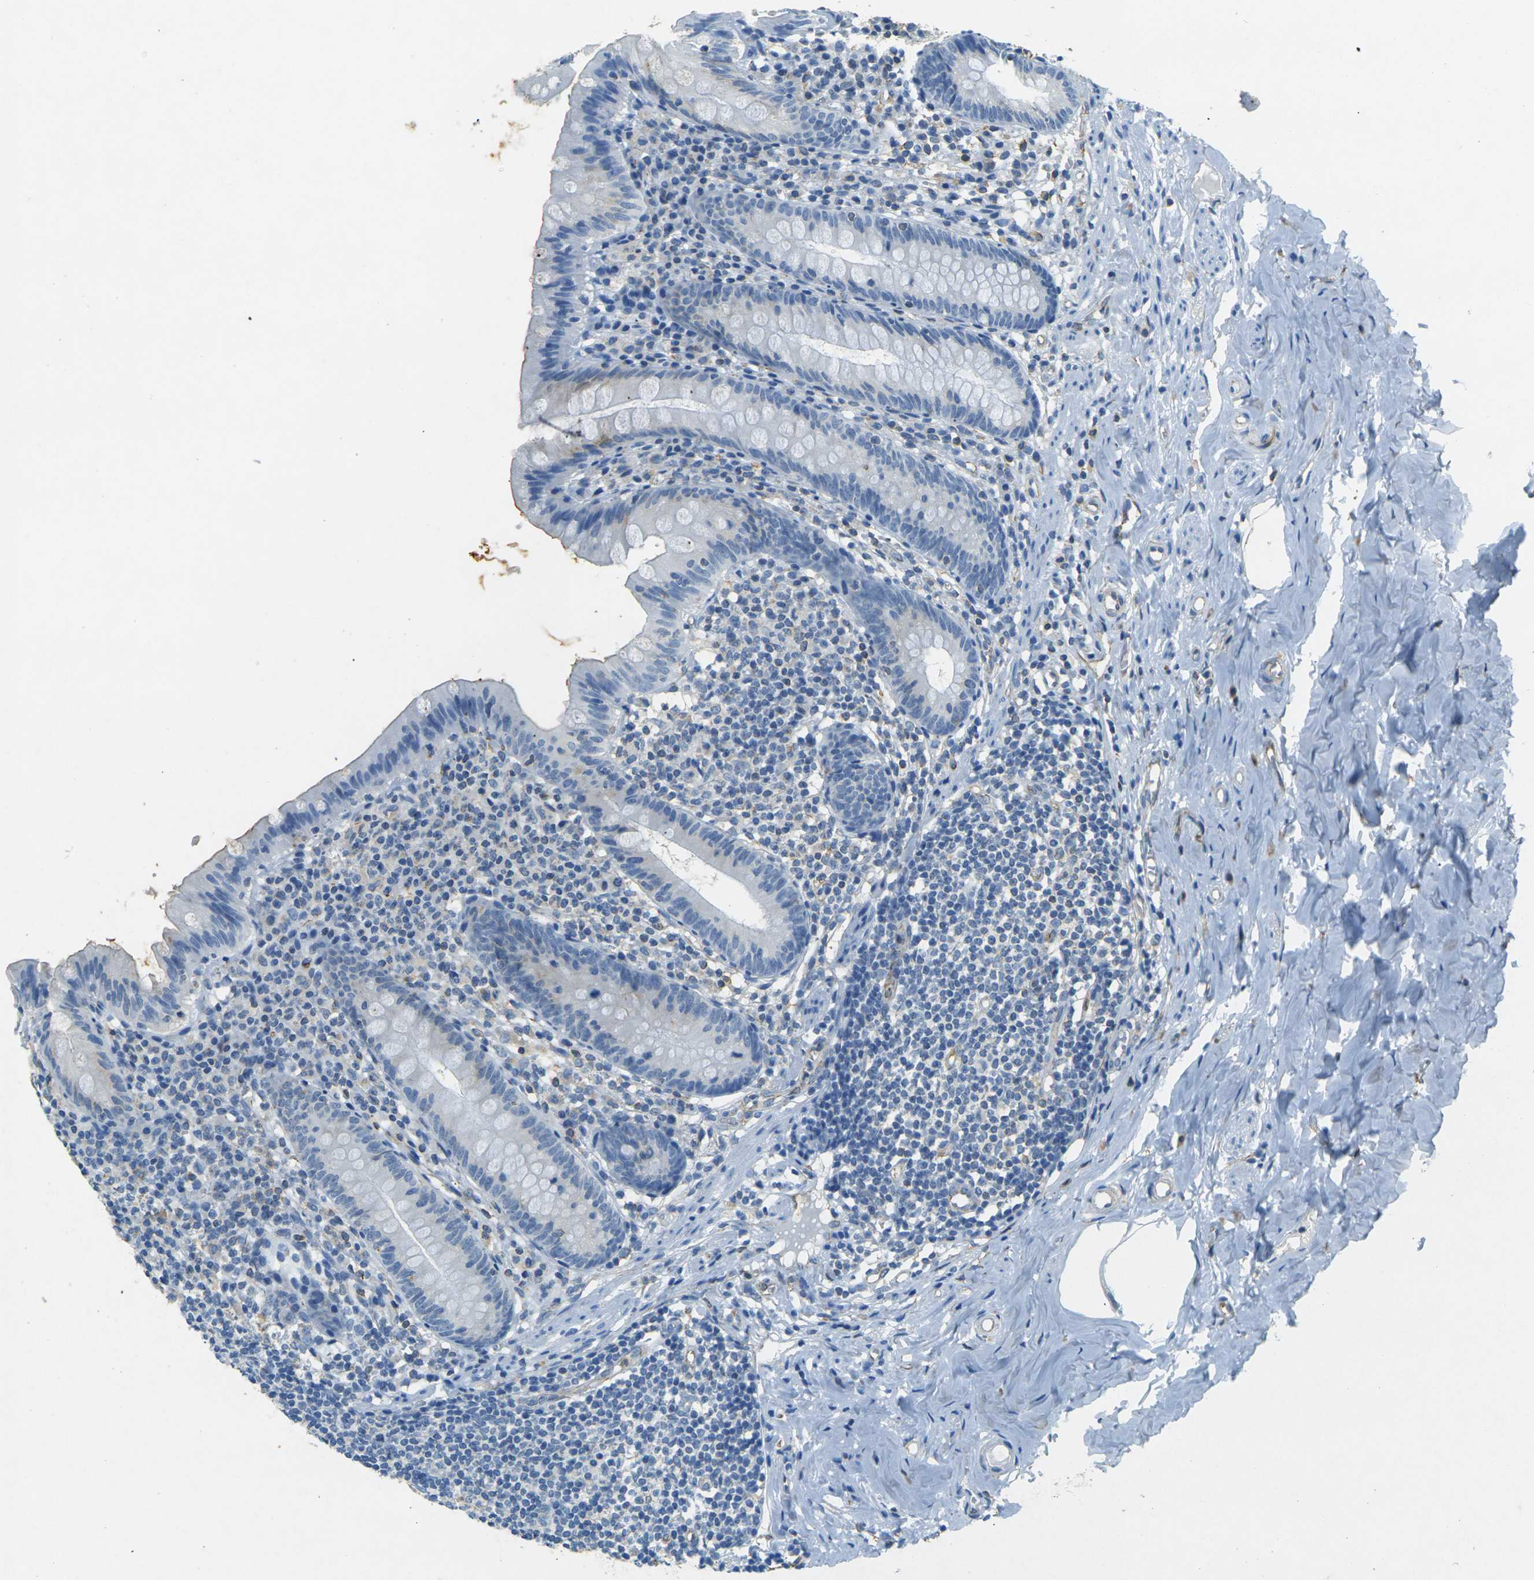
{"staining": {"intensity": "negative", "quantity": "none", "location": "none"}, "tissue": "appendix", "cell_type": "Glandular cells", "image_type": "normal", "snomed": [{"axis": "morphology", "description": "Normal tissue, NOS"}, {"axis": "topography", "description": "Appendix"}], "caption": "Histopathology image shows no protein positivity in glandular cells of benign appendix. (DAB immunohistochemistry (IHC), high magnification).", "gene": "SORT1", "patient": {"sex": "male", "age": 52}}